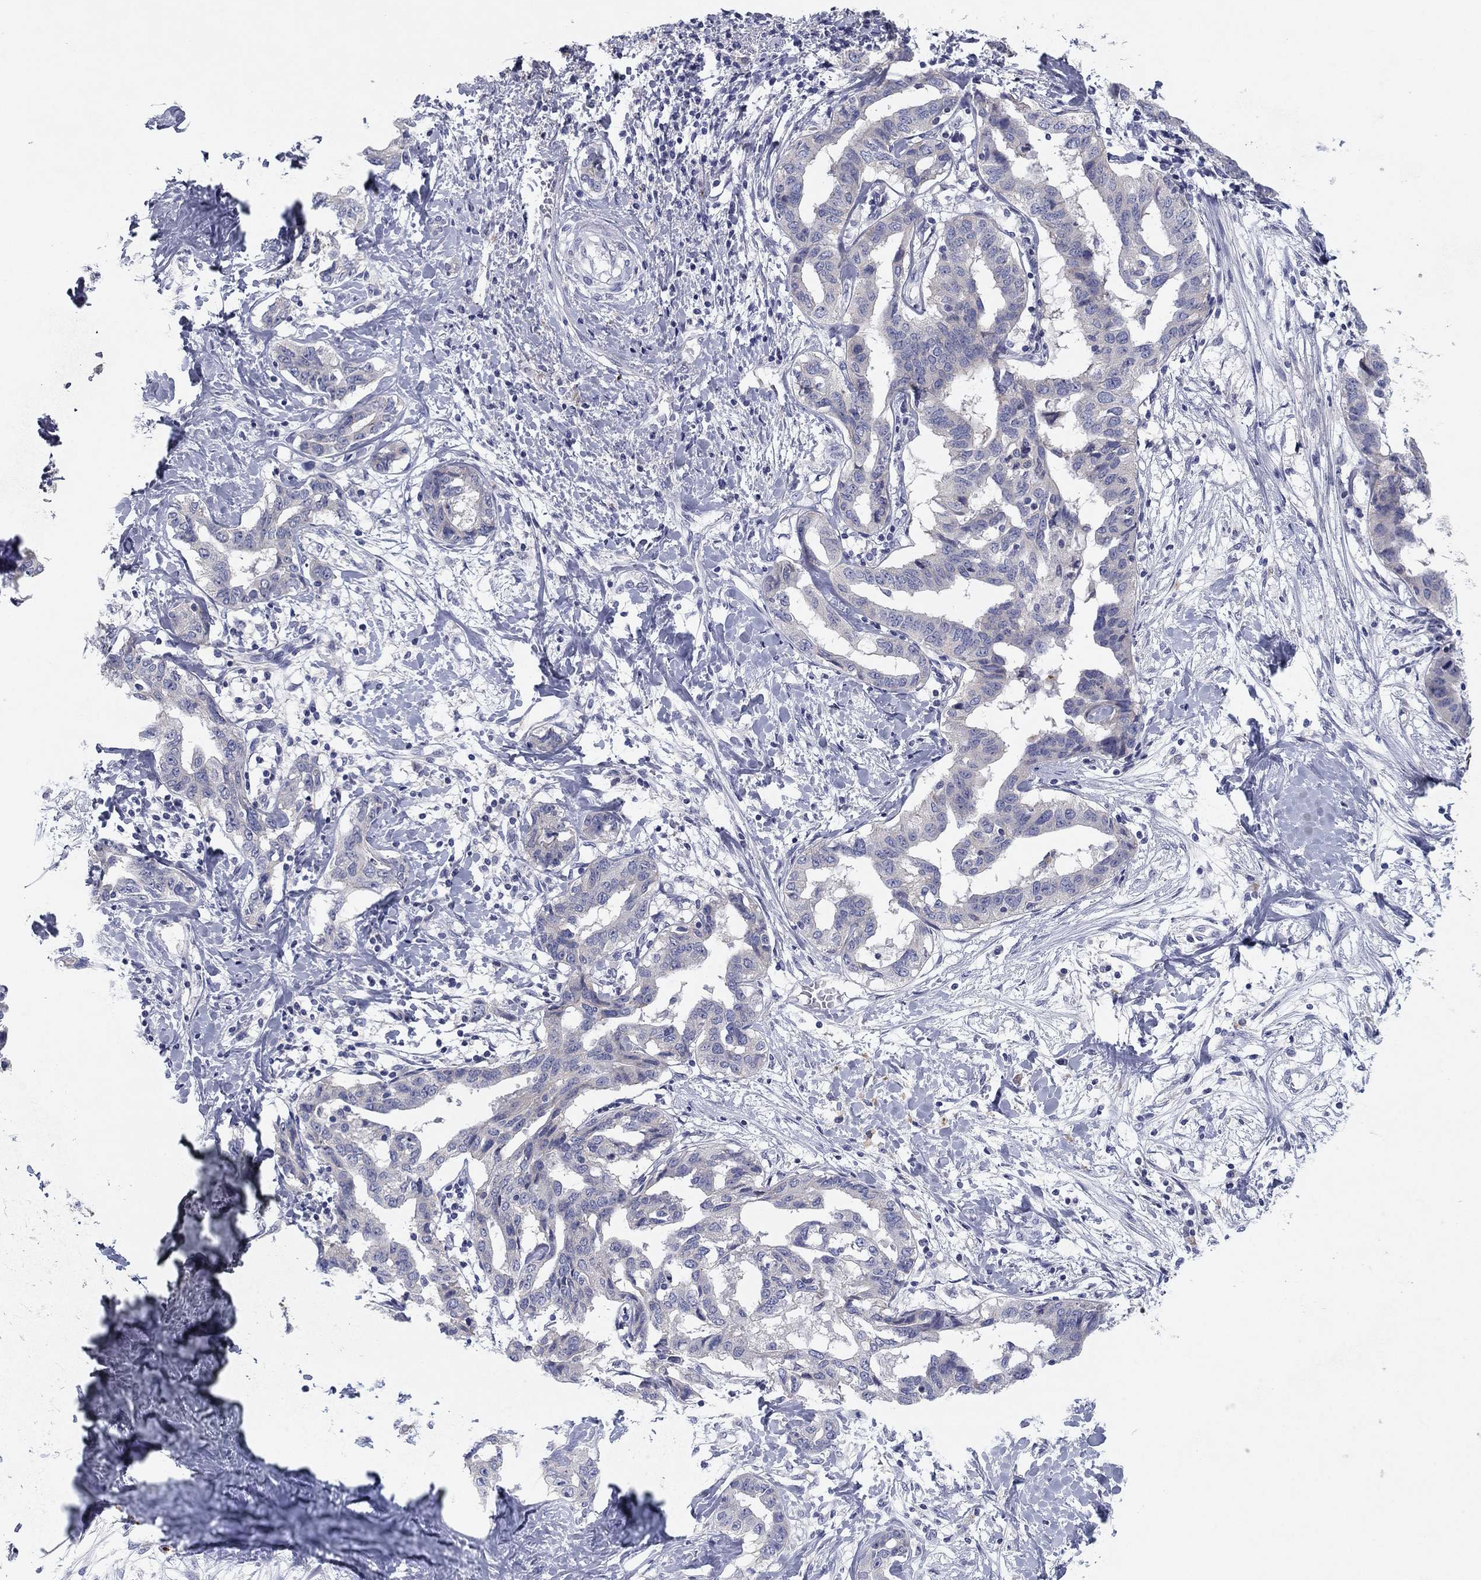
{"staining": {"intensity": "negative", "quantity": "none", "location": "none"}, "tissue": "liver cancer", "cell_type": "Tumor cells", "image_type": "cancer", "snomed": [{"axis": "morphology", "description": "Cholangiocarcinoma"}, {"axis": "topography", "description": "Liver"}], "caption": "Immunohistochemistry (IHC) of liver cancer (cholangiocarcinoma) demonstrates no positivity in tumor cells.", "gene": "CNTNAP4", "patient": {"sex": "male", "age": 59}}